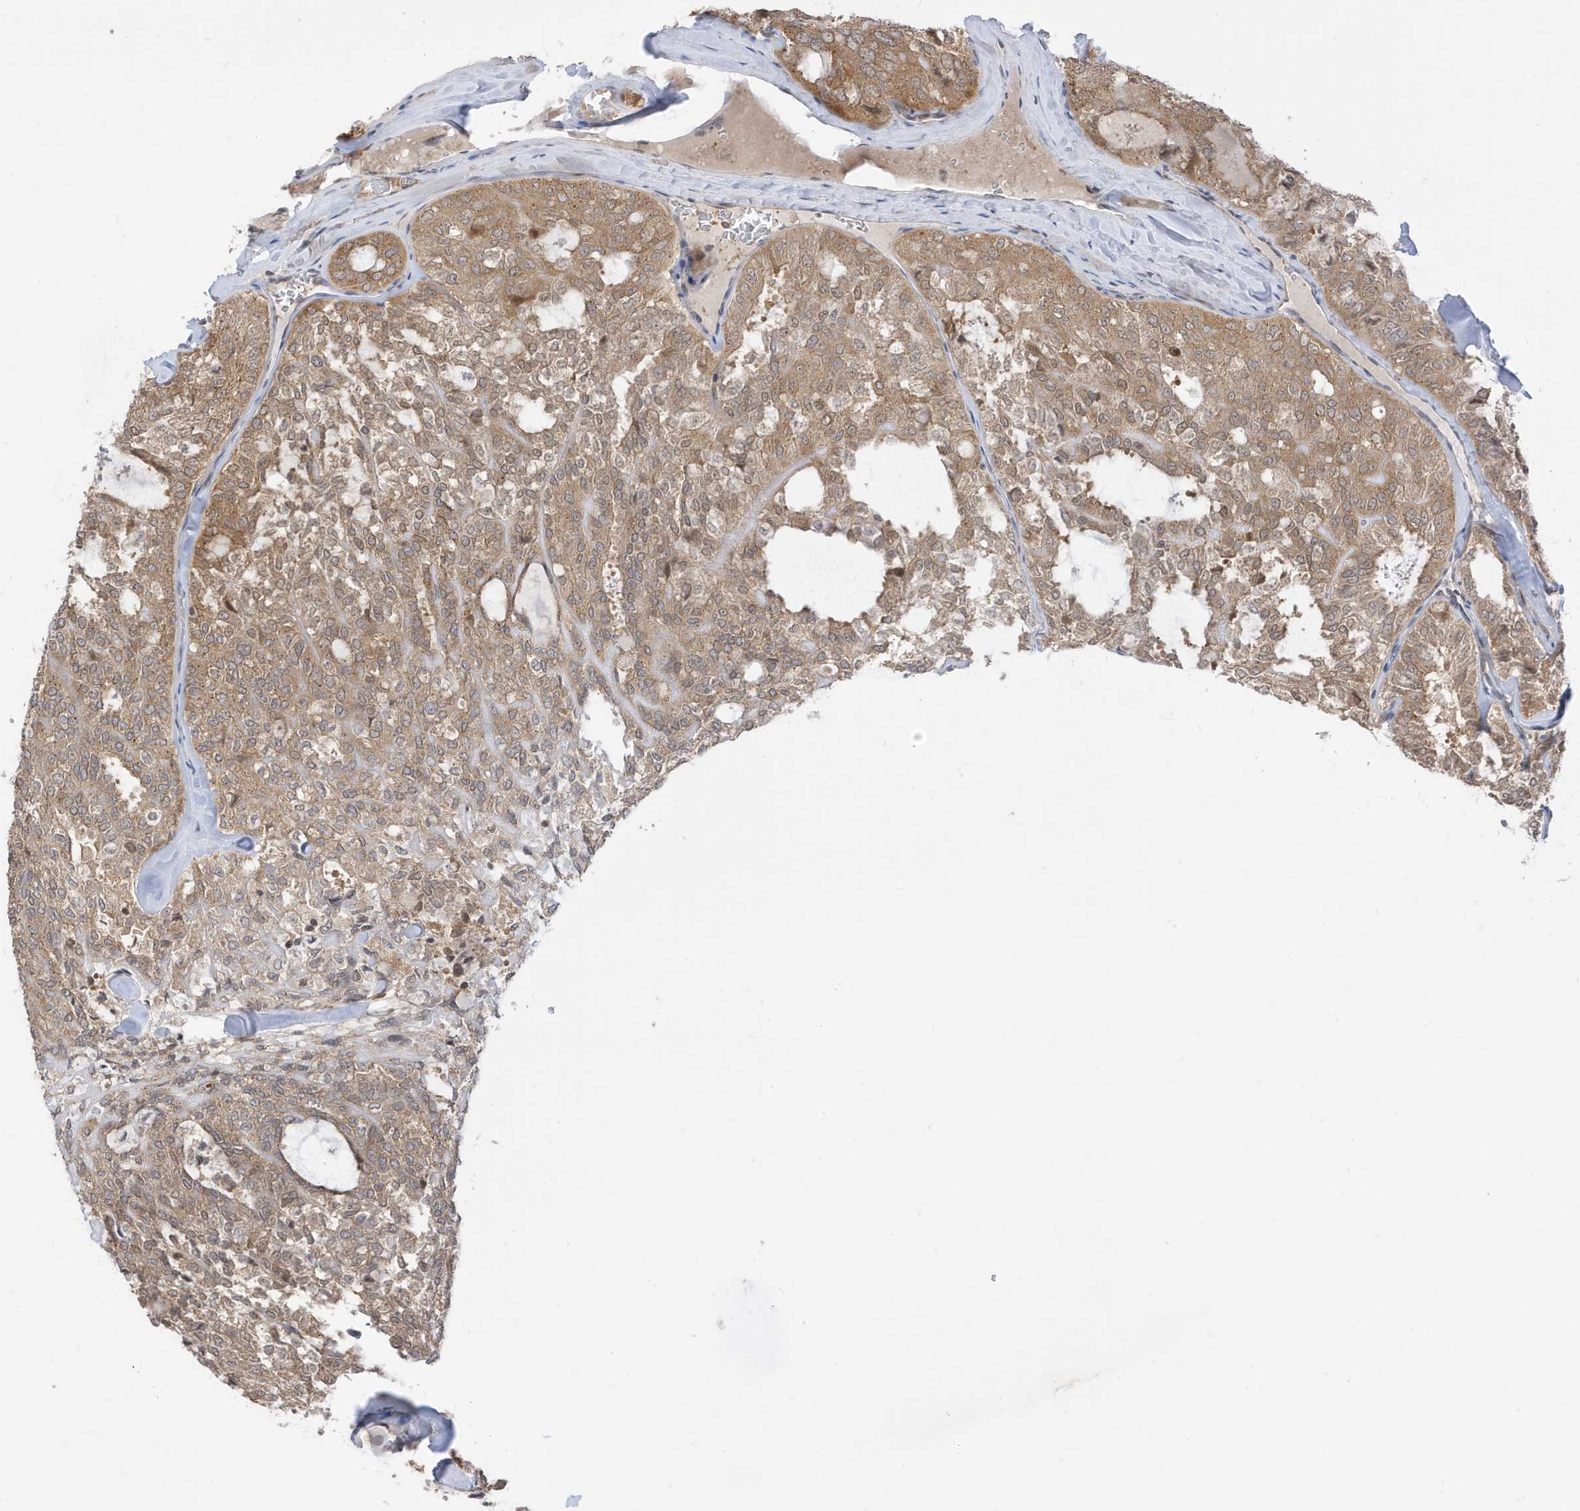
{"staining": {"intensity": "moderate", "quantity": ">75%", "location": "cytoplasmic/membranous,nuclear"}, "tissue": "thyroid cancer", "cell_type": "Tumor cells", "image_type": "cancer", "snomed": [{"axis": "morphology", "description": "Follicular adenoma carcinoma, NOS"}, {"axis": "topography", "description": "Thyroid gland"}], "caption": "This photomicrograph shows immunohistochemistry staining of thyroid cancer (follicular adenoma carcinoma), with medium moderate cytoplasmic/membranous and nuclear expression in about >75% of tumor cells.", "gene": "TAB3", "patient": {"sex": "male", "age": 75}}